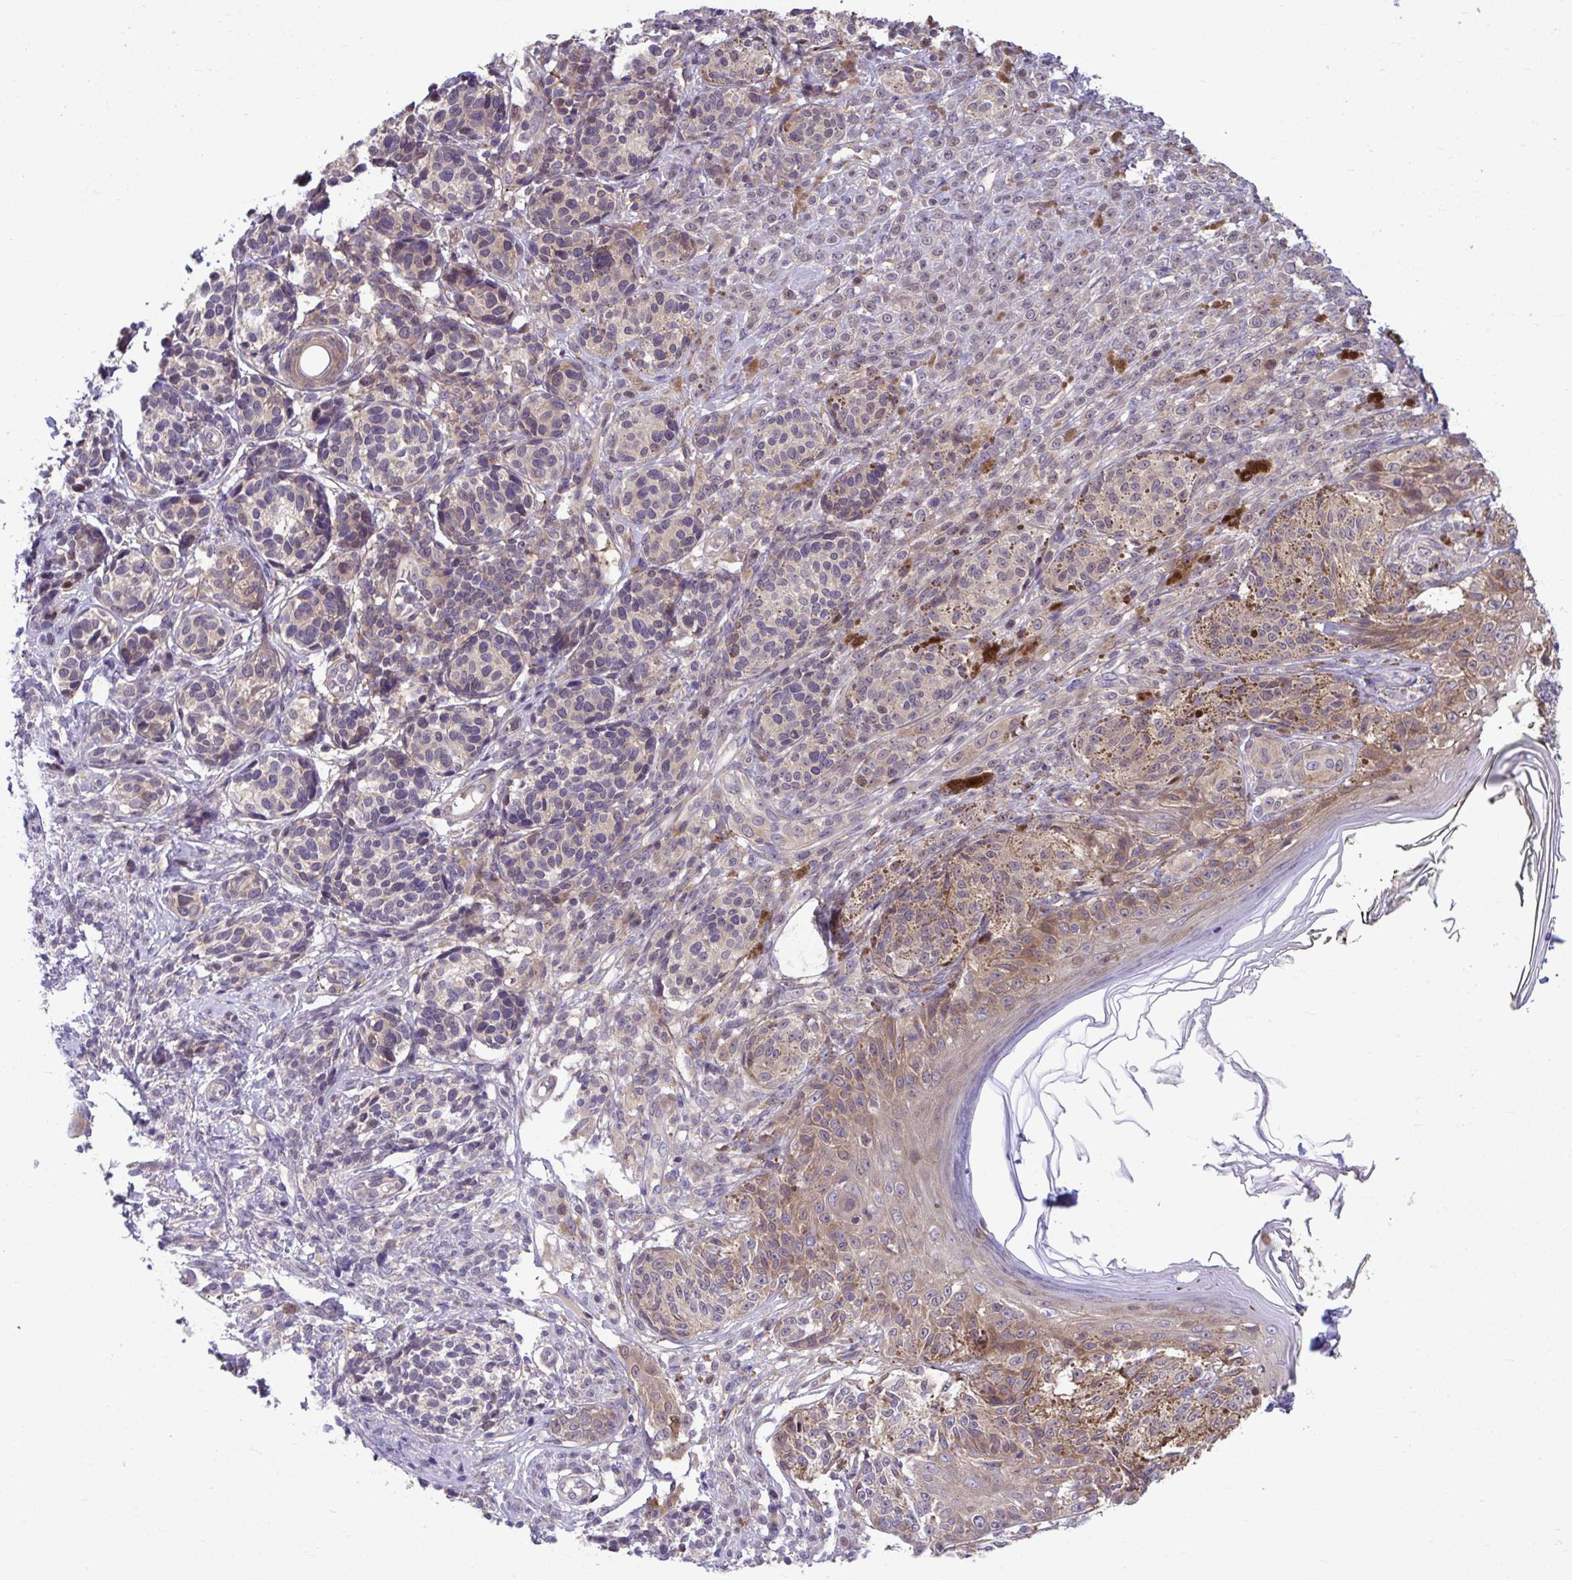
{"staining": {"intensity": "weak", "quantity": "<25%", "location": "cytoplasmic/membranous"}, "tissue": "melanoma", "cell_type": "Tumor cells", "image_type": "cancer", "snomed": [{"axis": "morphology", "description": "Malignant melanoma, NOS"}, {"axis": "topography", "description": "Skin"}], "caption": "The immunohistochemistry (IHC) histopathology image has no significant staining in tumor cells of malignant melanoma tissue. (IHC, brightfield microscopy, high magnification).", "gene": "PCDHB7", "patient": {"sex": "male", "age": 42}}